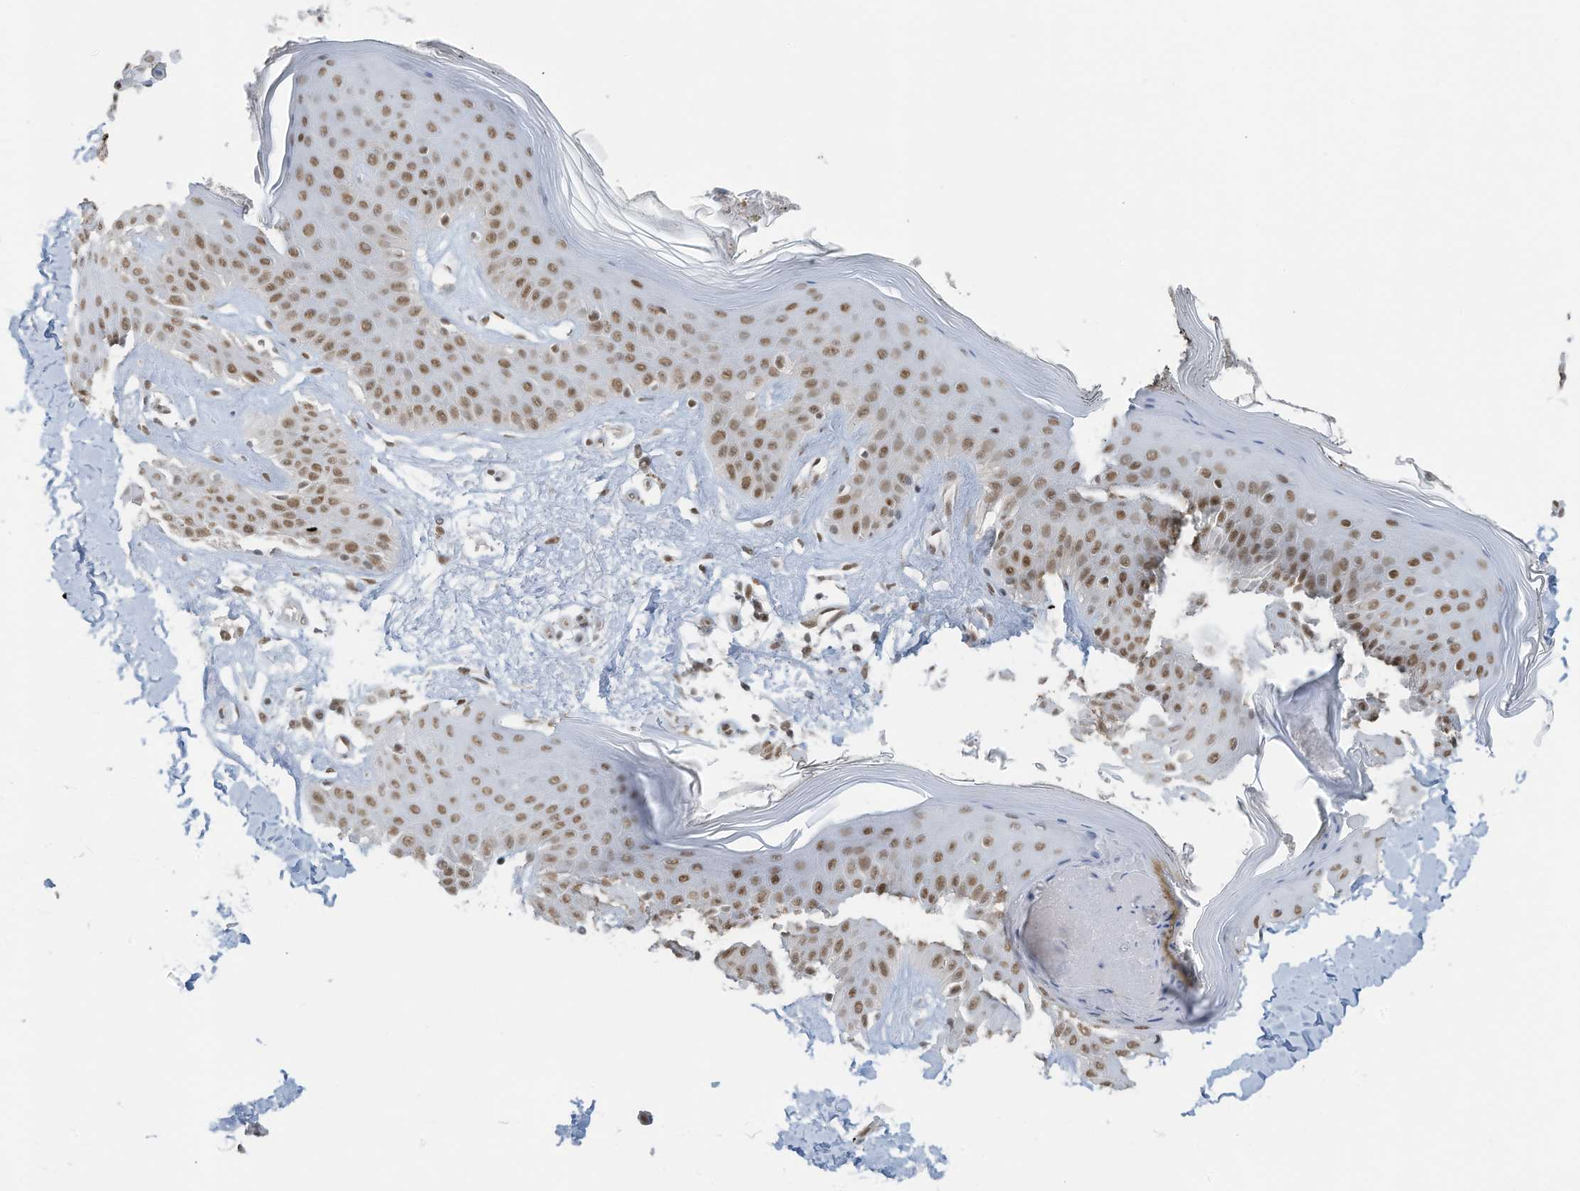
{"staining": {"intensity": "moderate", "quantity": ">75%", "location": "nuclear"}, "tissue": "skin", "cell_type": "Fibroblasts", "image_type": "normal", "snomed": [{"axis": "morphology", "description": "Normal tissue, NOS"}, {"axis": "topography", "description": "Skin"}], "caption": "Human skin stained for a protein (brown) demonstrates moderate nuclear positive staining in about >75% of fibroblasts.", "gene": "DBR1", "patient": {"sex": "female", "age": 64}}